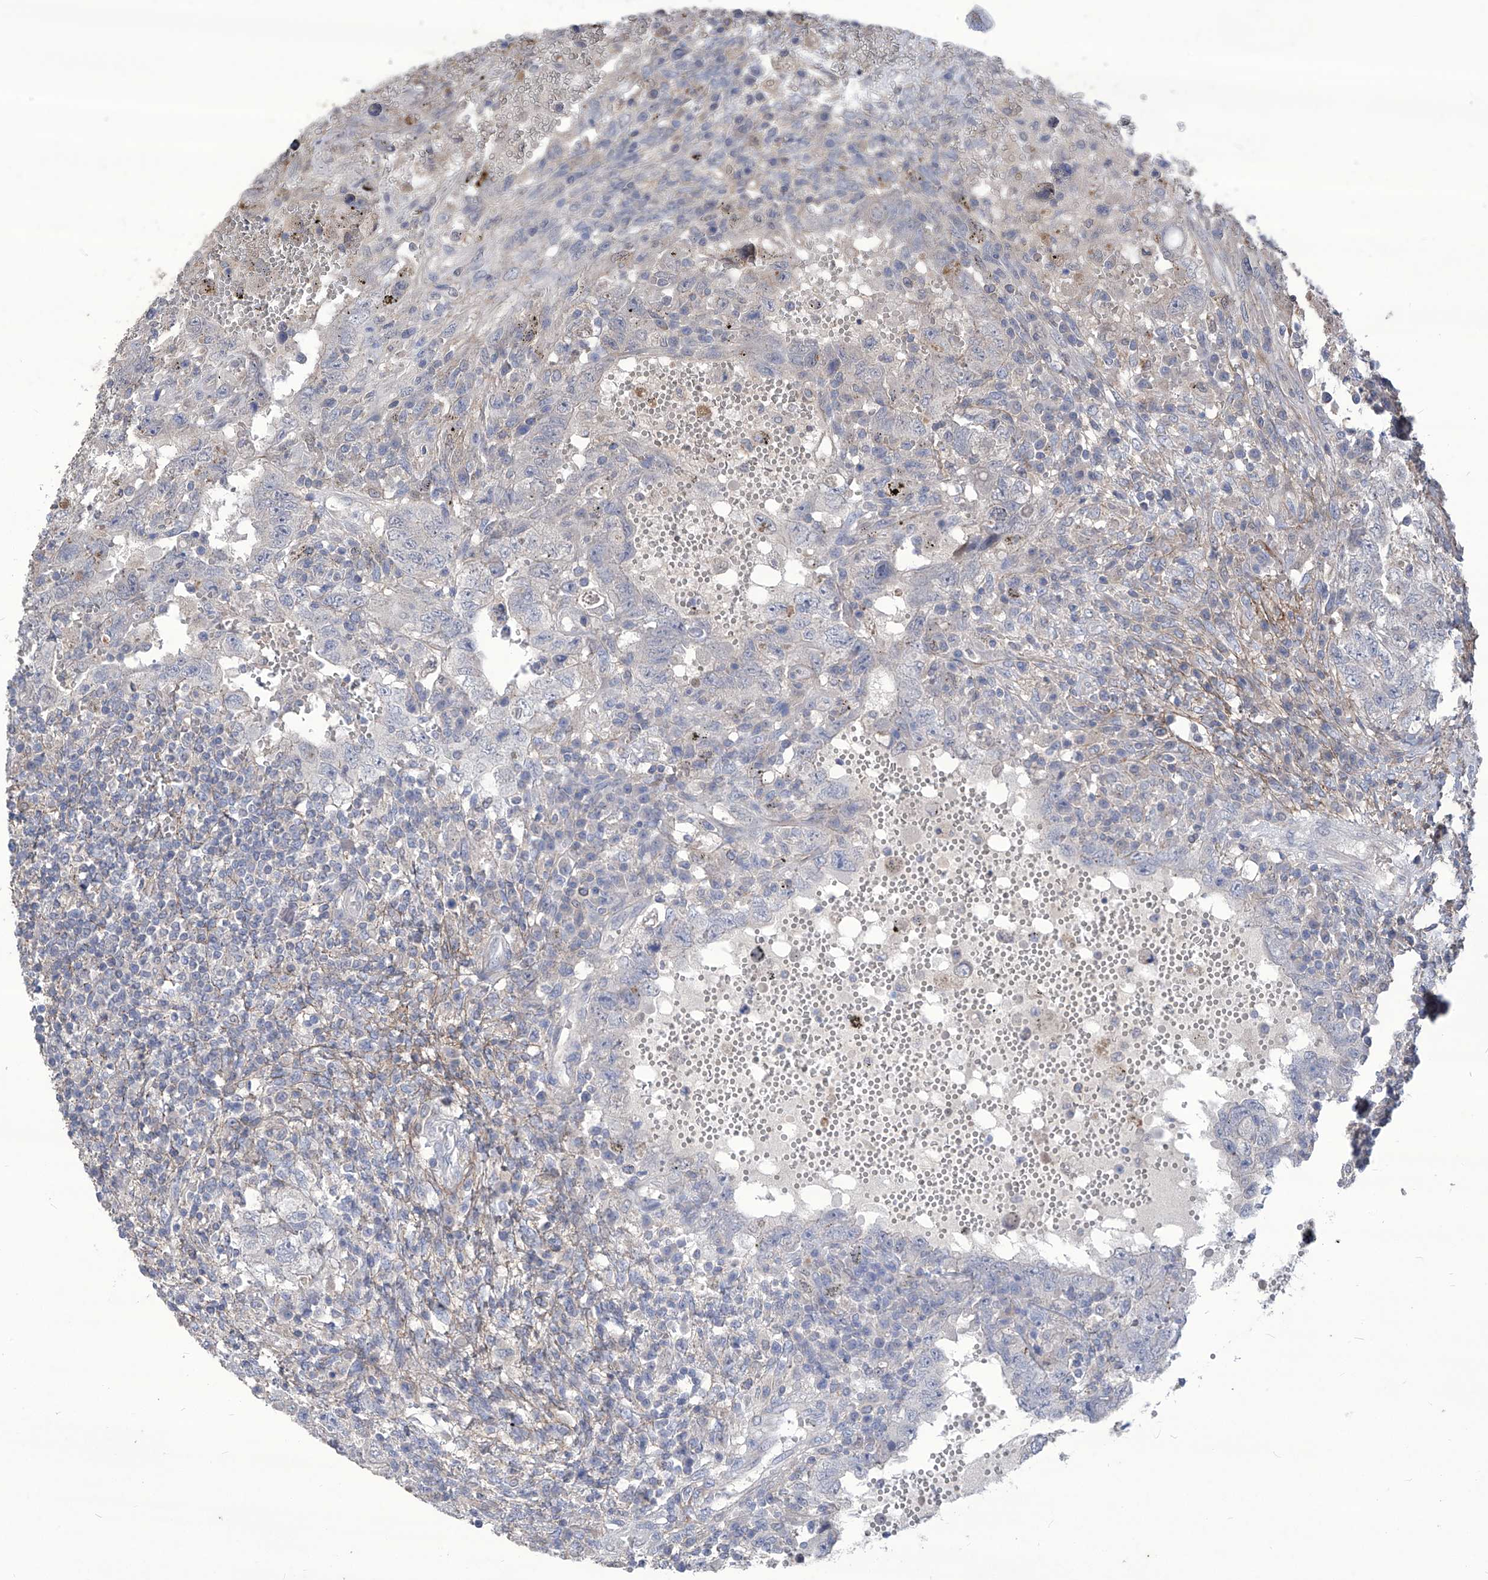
{"staining": {"intensity": "negative", "quantity": "none", "location": "none"}, "tissue": "testis cancer", "cell_type": "Tumor cells", "image_type": "cancer", "snomed": [{"axis": "morphology", "description": "Carcinoma, Embryonal, NOS"}, {"axis": "topography", "description": "Testis"}], "caption": "The IHC histopathology image has no significant staining in tumor cells of embryonal carcinoma (testis) tissue.", "gene": "TXNIP", "patient": {"sex": "male", "age": 26}}